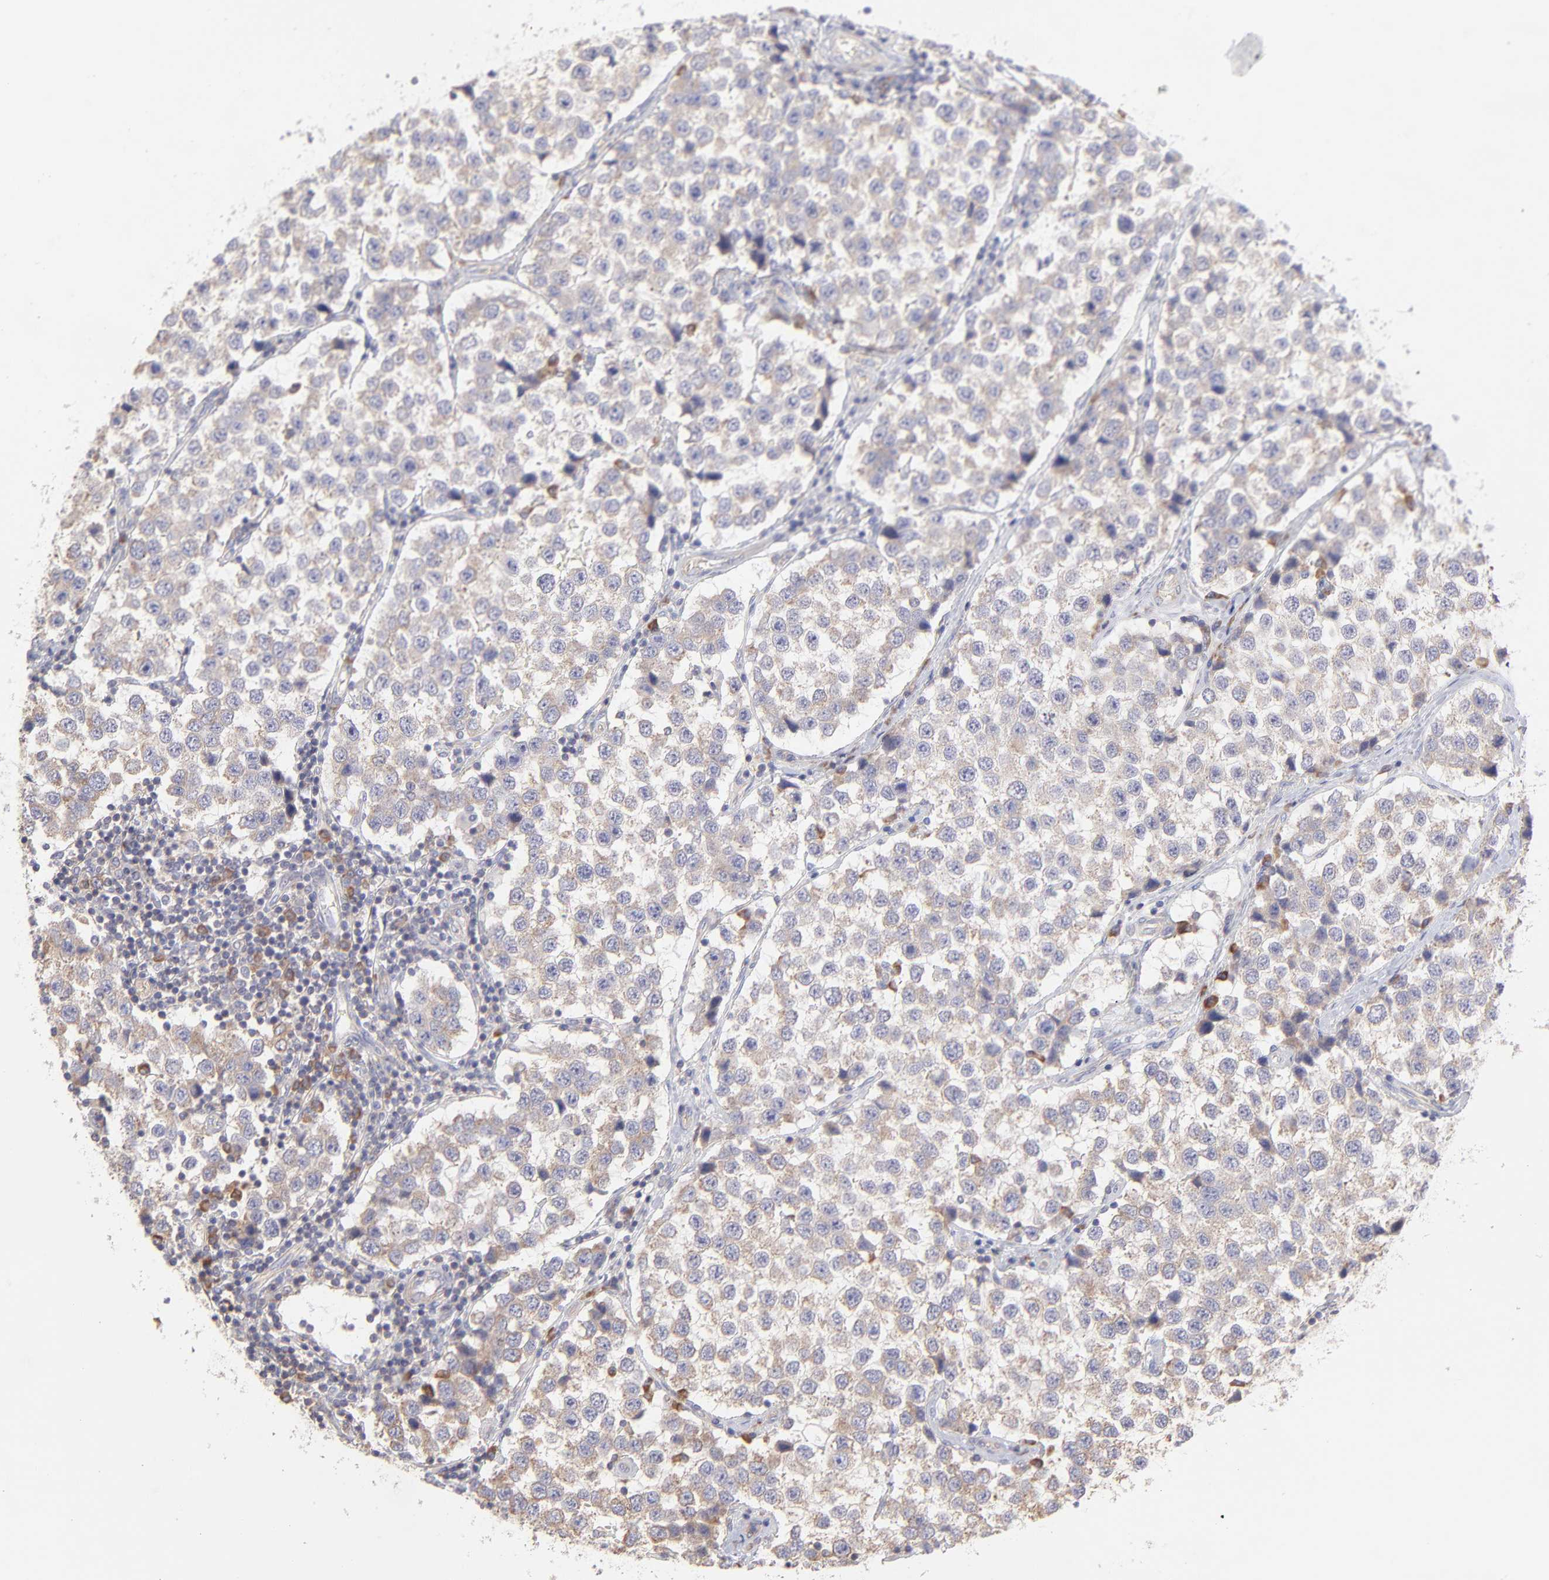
{"staining": {"intensity": "negative", "quantity": "none", "location": "none"}, "tissue": "testis cancer", "cell_type": "Tumor cells", "image_type": "cancer", "snomed": [{"axis": "morphology", "description": "Seminoma, NOS"}, {"axis": "topography", "description": "Testis"}], "caption": "Immunohistochemical staining of testis cancer displays no significant staining in tumor cells.", "gene": "RPLP0", "patient": {"sex": "male", "age": 39}}